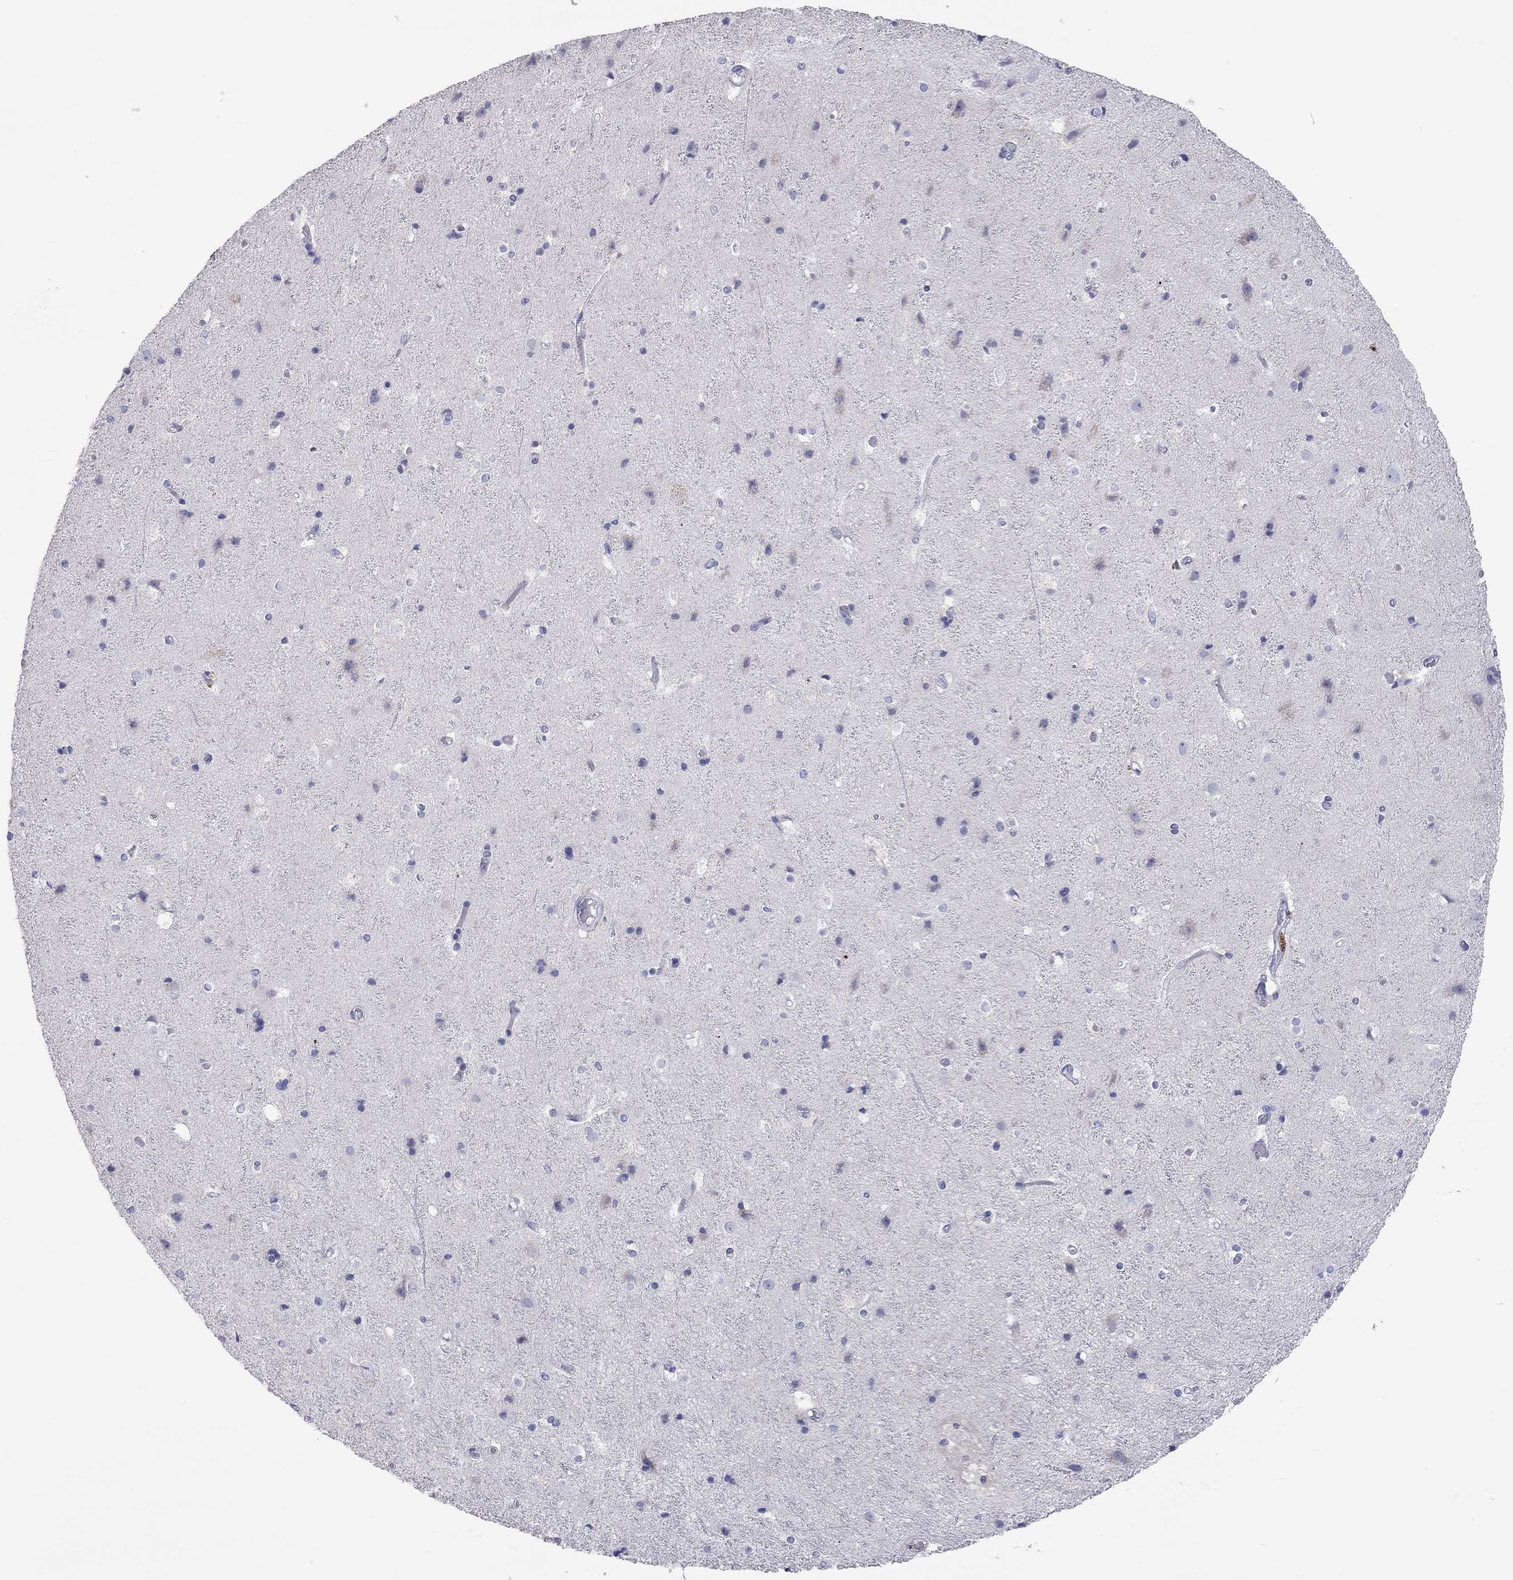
{"staining": {"intensity": "negative", "quantity": "none", "location": "none"}, "tissue": "cerebral cortex", "cell_type": "Endothelial cells", "image_type": "normal", "snomed": [{"axis": "morphology", "description": "Normal tissue, NOS"}, {"axis": "topography", "description": "Cerebral cortex"}], "caption": "Immunohistochemistry photomicrograph of normal cerebral cortex: human cerebral cortex stained with DAB exhibits no significant protein positivity in endothelial cells.", "gene": "ST7L", "patient": {"sex": "female", "age": 52}}